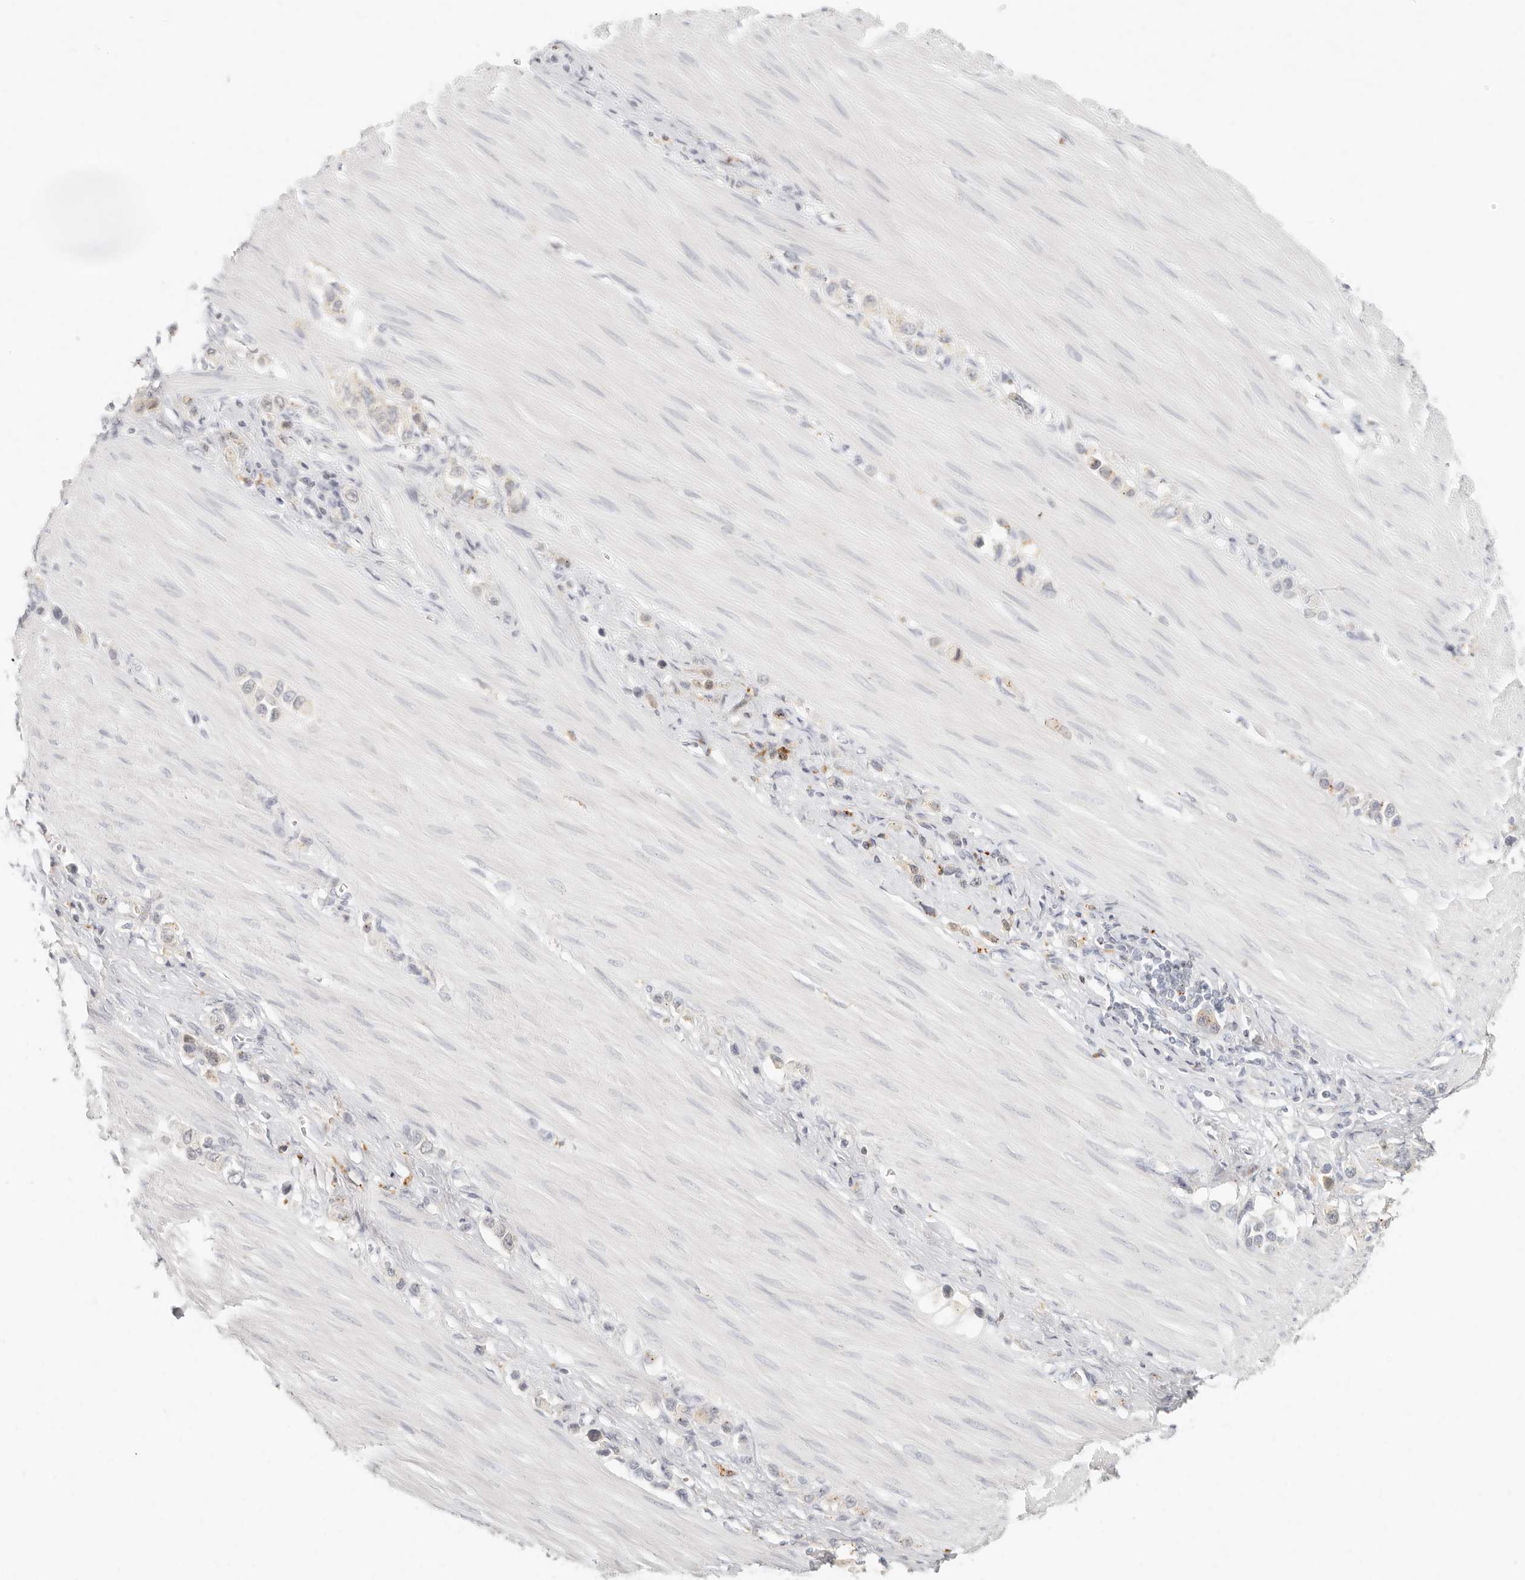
{"staining": {"intensity": "weak", "quantity": "<25%", "location": "cytoplasmic/membranous"}, "tissue": "stomach cancer", "cell_type": "Tumor cells", "image_type": "cancer", "snomed": [{"axis": "morphology", "description": "Adenocarcinoma, NOS"}, {"axis": "topography", "description": "Stomach"}], "caption": "IHC of stomach cancer (adenocarcinoma) shows no positivity in tumor cells.", "gene": "RNASET2", "patient": {"sex": "female", "age": 65}}